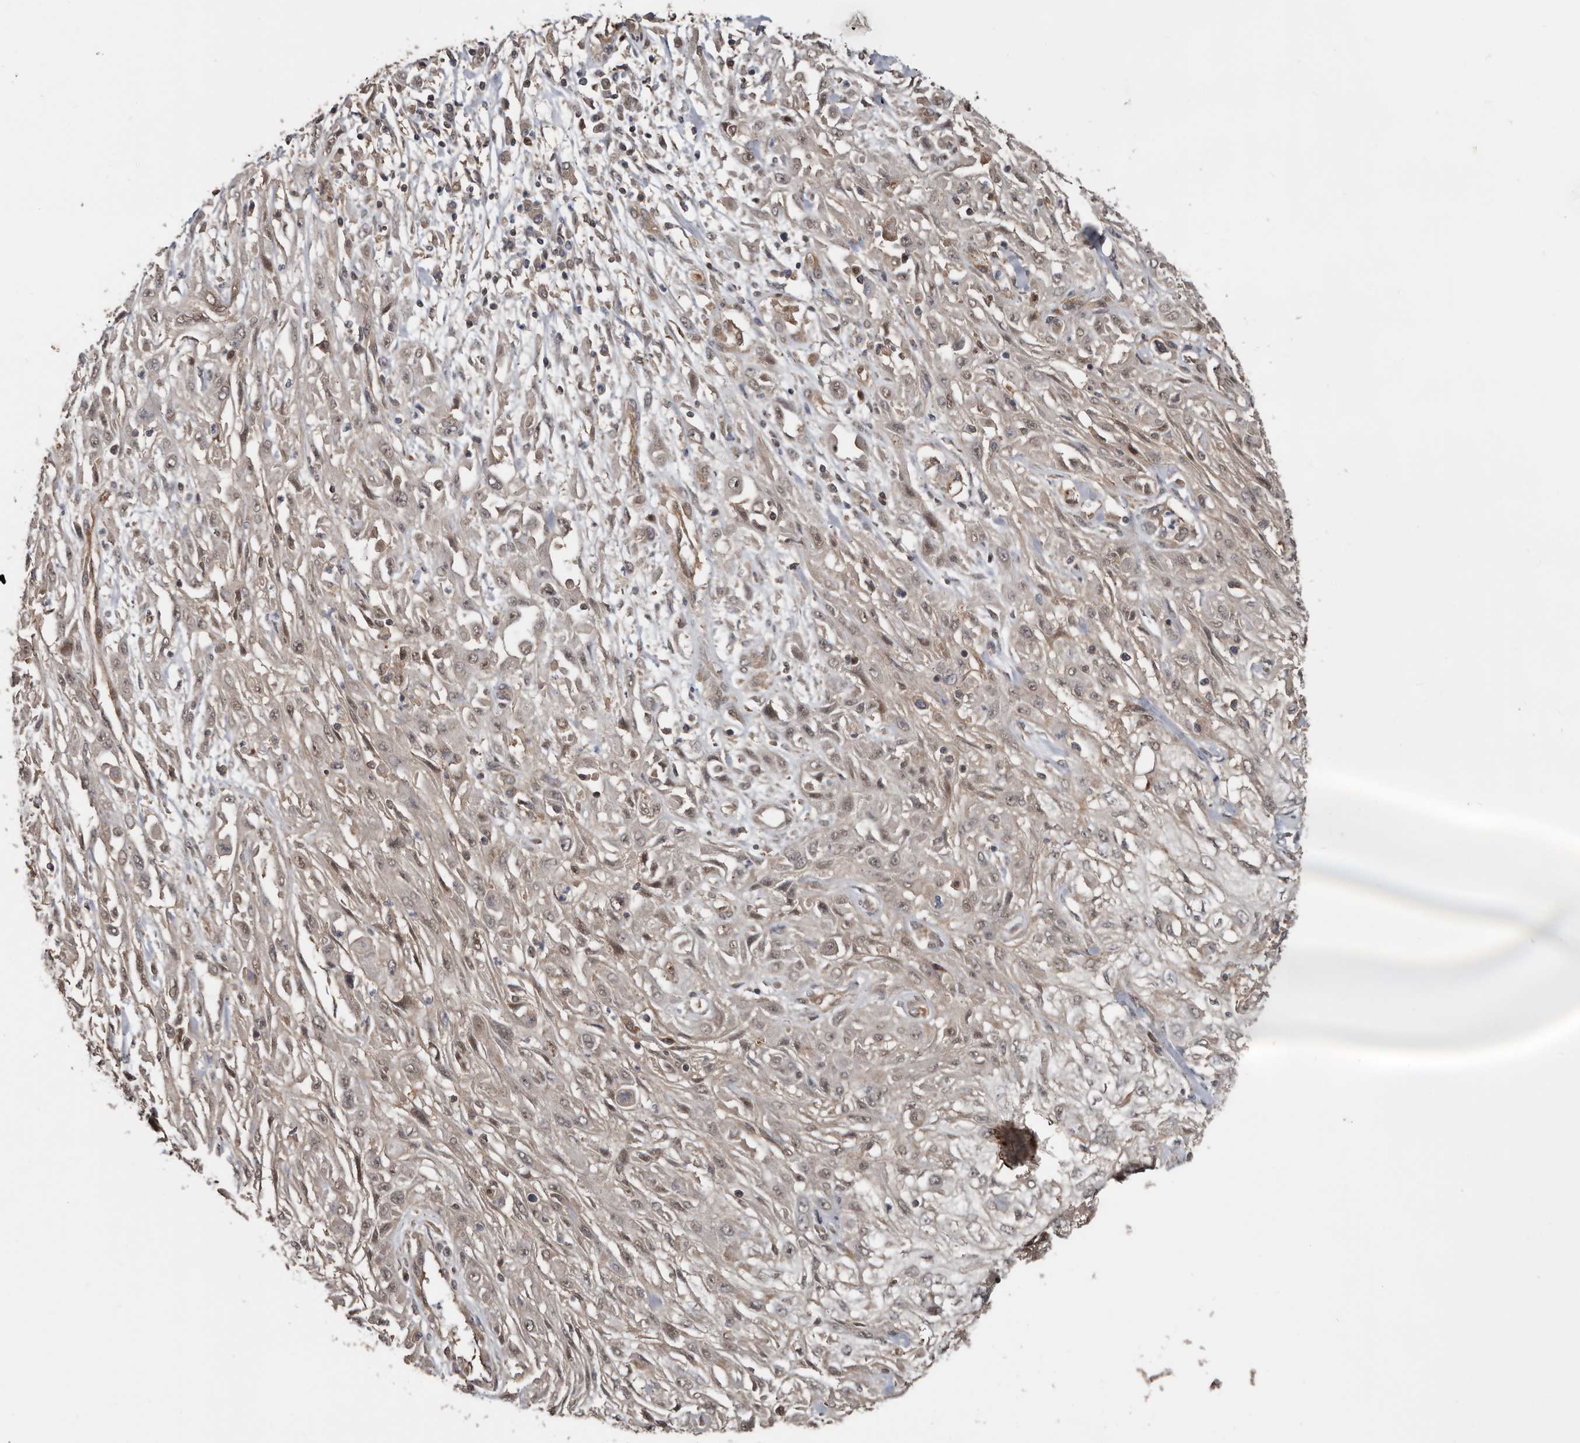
{"staining": {"intensity": "weak", "quantity": "25%-75%", "location": "nuclear"}, "tissue": "skin cancer", "cell_type": "Tumor cells", "image_type": "cancer", "snomed": [{"axis": "morphology", "description": "Squamous cell carcinoma, NOS"}, {"axis": "morphology", "description": "Squamous cell carcinoma, metastatic, NOS"}, {"axis": "topography", "description": "Skin"}, {"axis": "topography", "description": "Lymph node"}], "caption": "Immunohistochemical staining of squamous cell carcinoma (skin) demonstrates low levels of weak nuclear protein staining in approximately 25%-75% of tumor cells.", "gene": "EXOC3L1", "patient": {"sex": "male", "age": 75}}